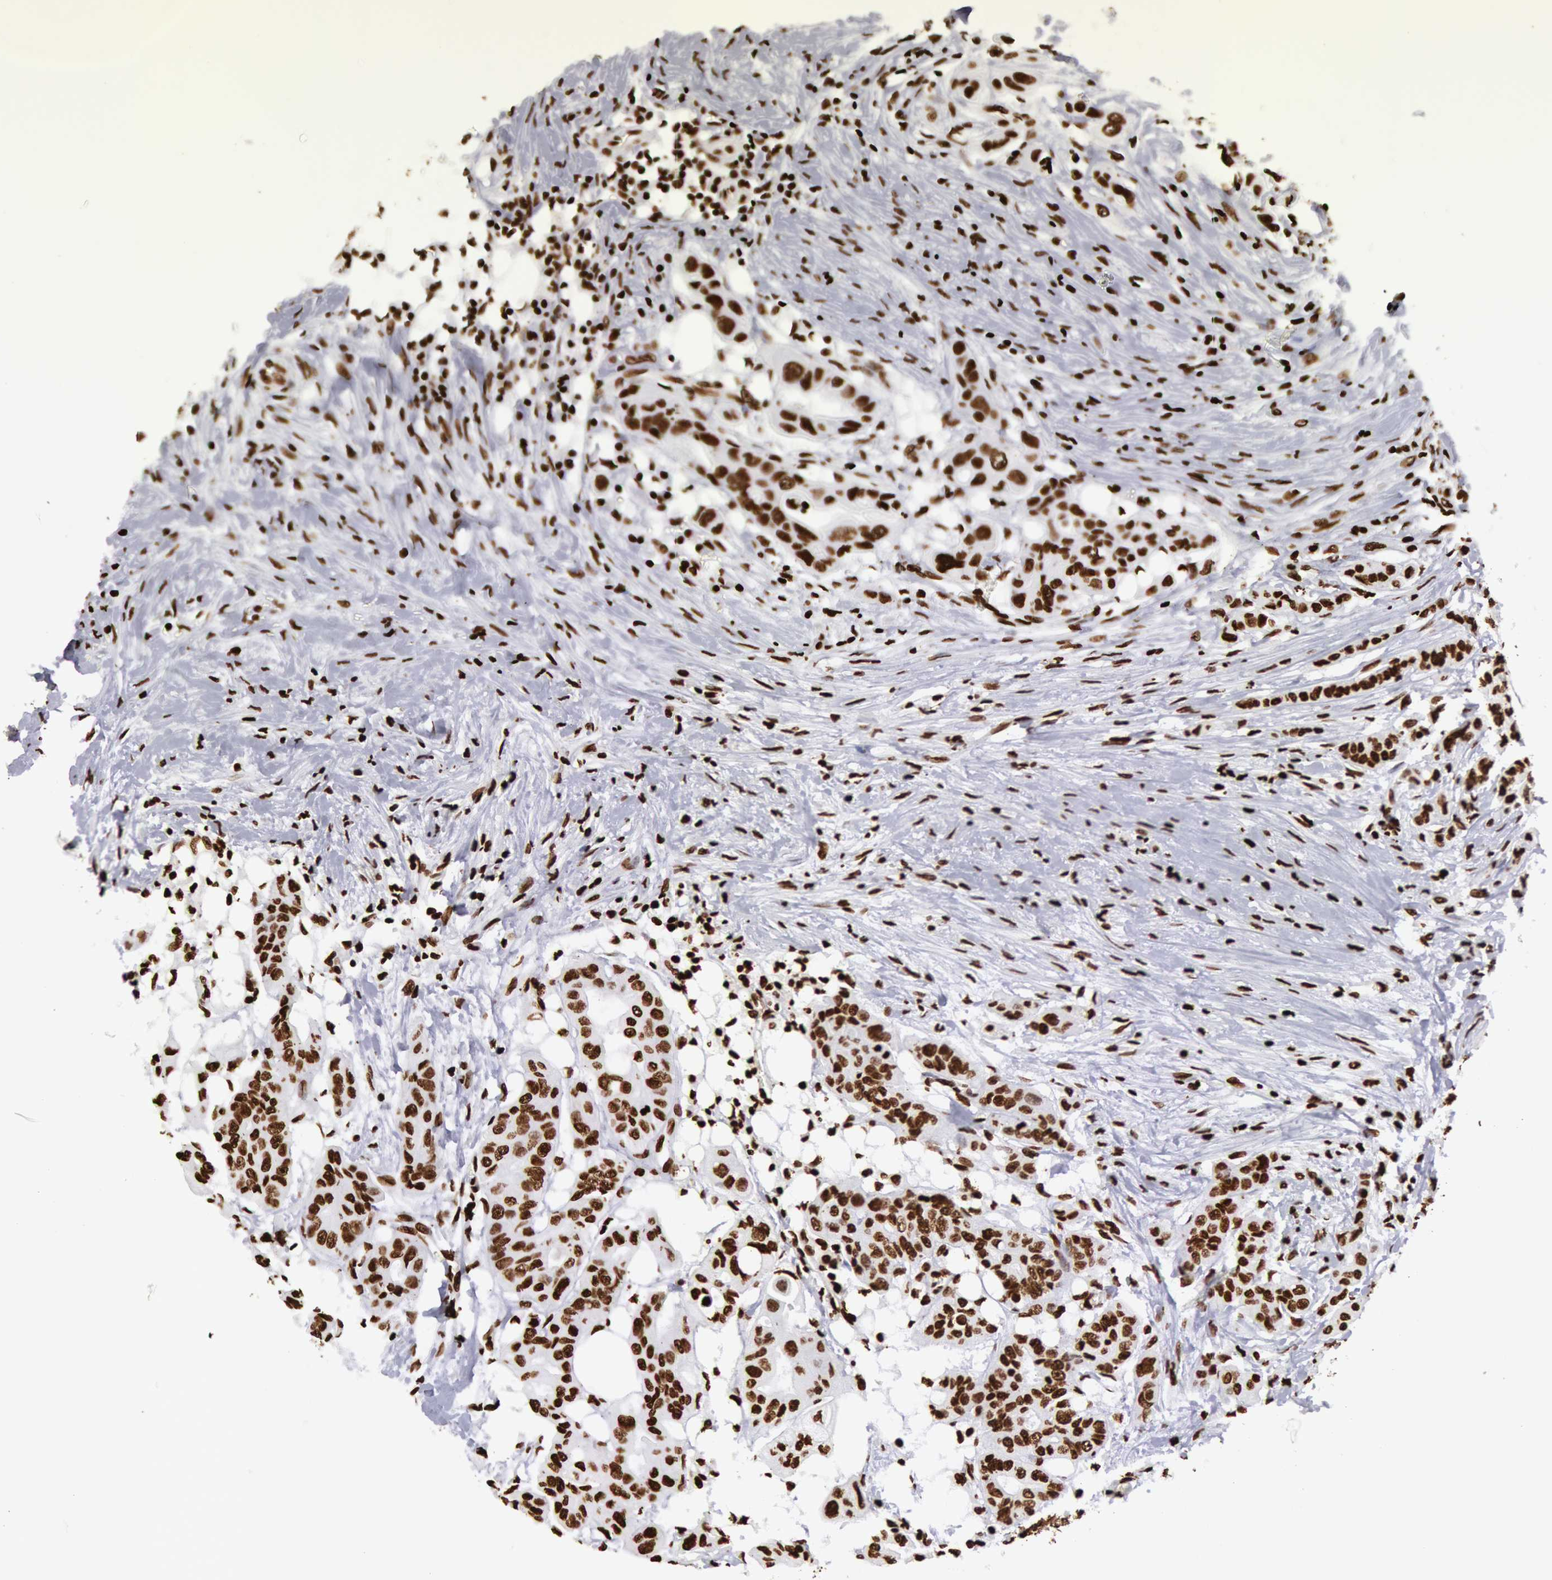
{"staining": {"intensity": "strong", "quantity": ">75%", "location": "nuclear"}, "tissue": "colorectal cancer", "cell_type": "Tumor cells", "image_type": "cancer", "snomed": [{"axis": "morphology", "description": "Adenocarcinoma, NOS"}, {"axis": "topography", "description": "Colon"}], "caption": "A brown stain highlights strong nuclear expression of a protein in human adenocarcinoma (colorectal) tumor cells. (Brightfield microscopy of DAB IHC at high magnification).", "gene": "H3-4", "patient": {"sex": "female", "age": 70}}